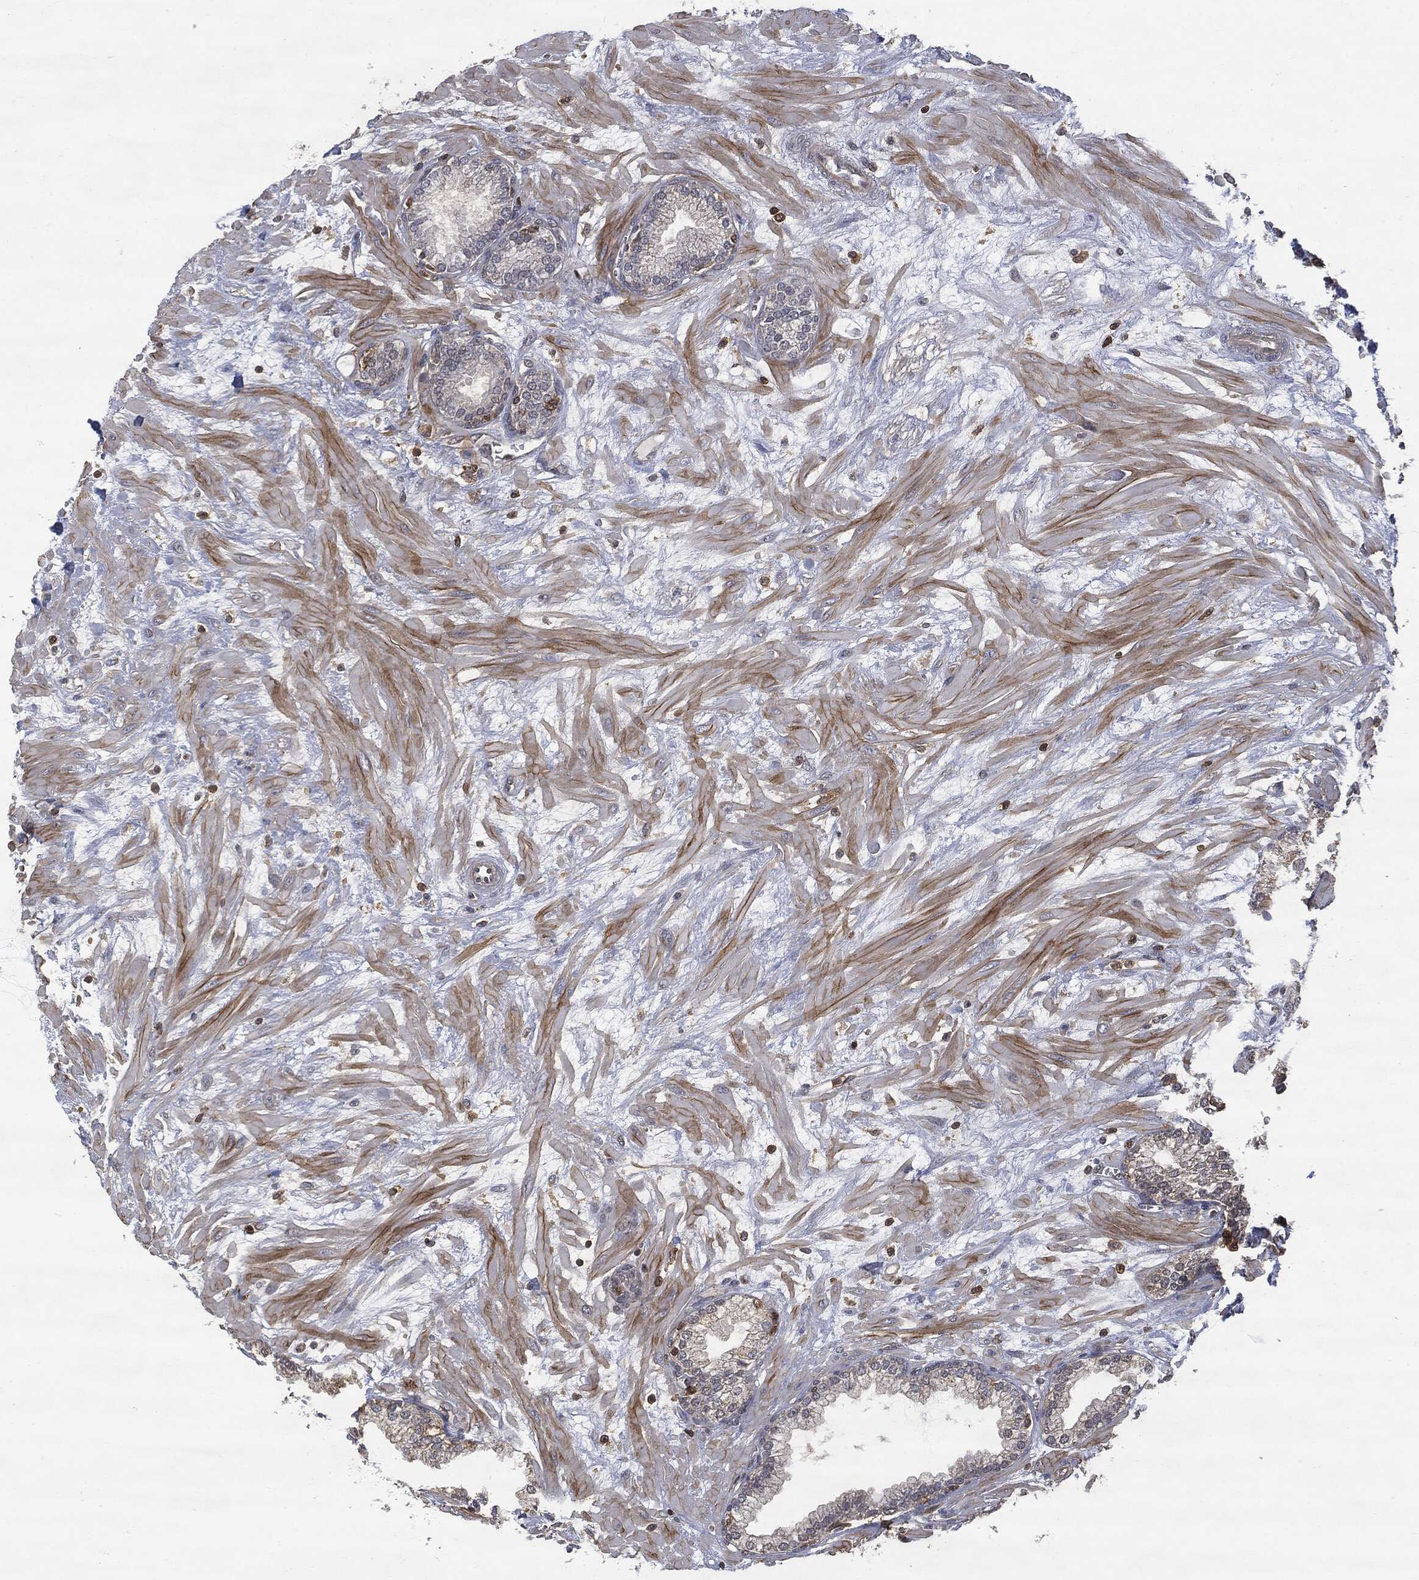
{"staining": {"intensity": "negative", "quantity": "none", "location": "none"}, "tissue": "prostate", "cell_type": "Glandular cells", "image_type": "normal", "snomed": [{"axis": "morphology", "description": "Normal tissue, NOS"}, {"axis": "topography", "description": "Prostate"}], "caption": "This is an immunohistochemistry histopathology image of unremarkable human prostate. There is no positivity in glandular cells.", "gene": "PSMB10", "patient": {"sex": "male", "age": 64}}